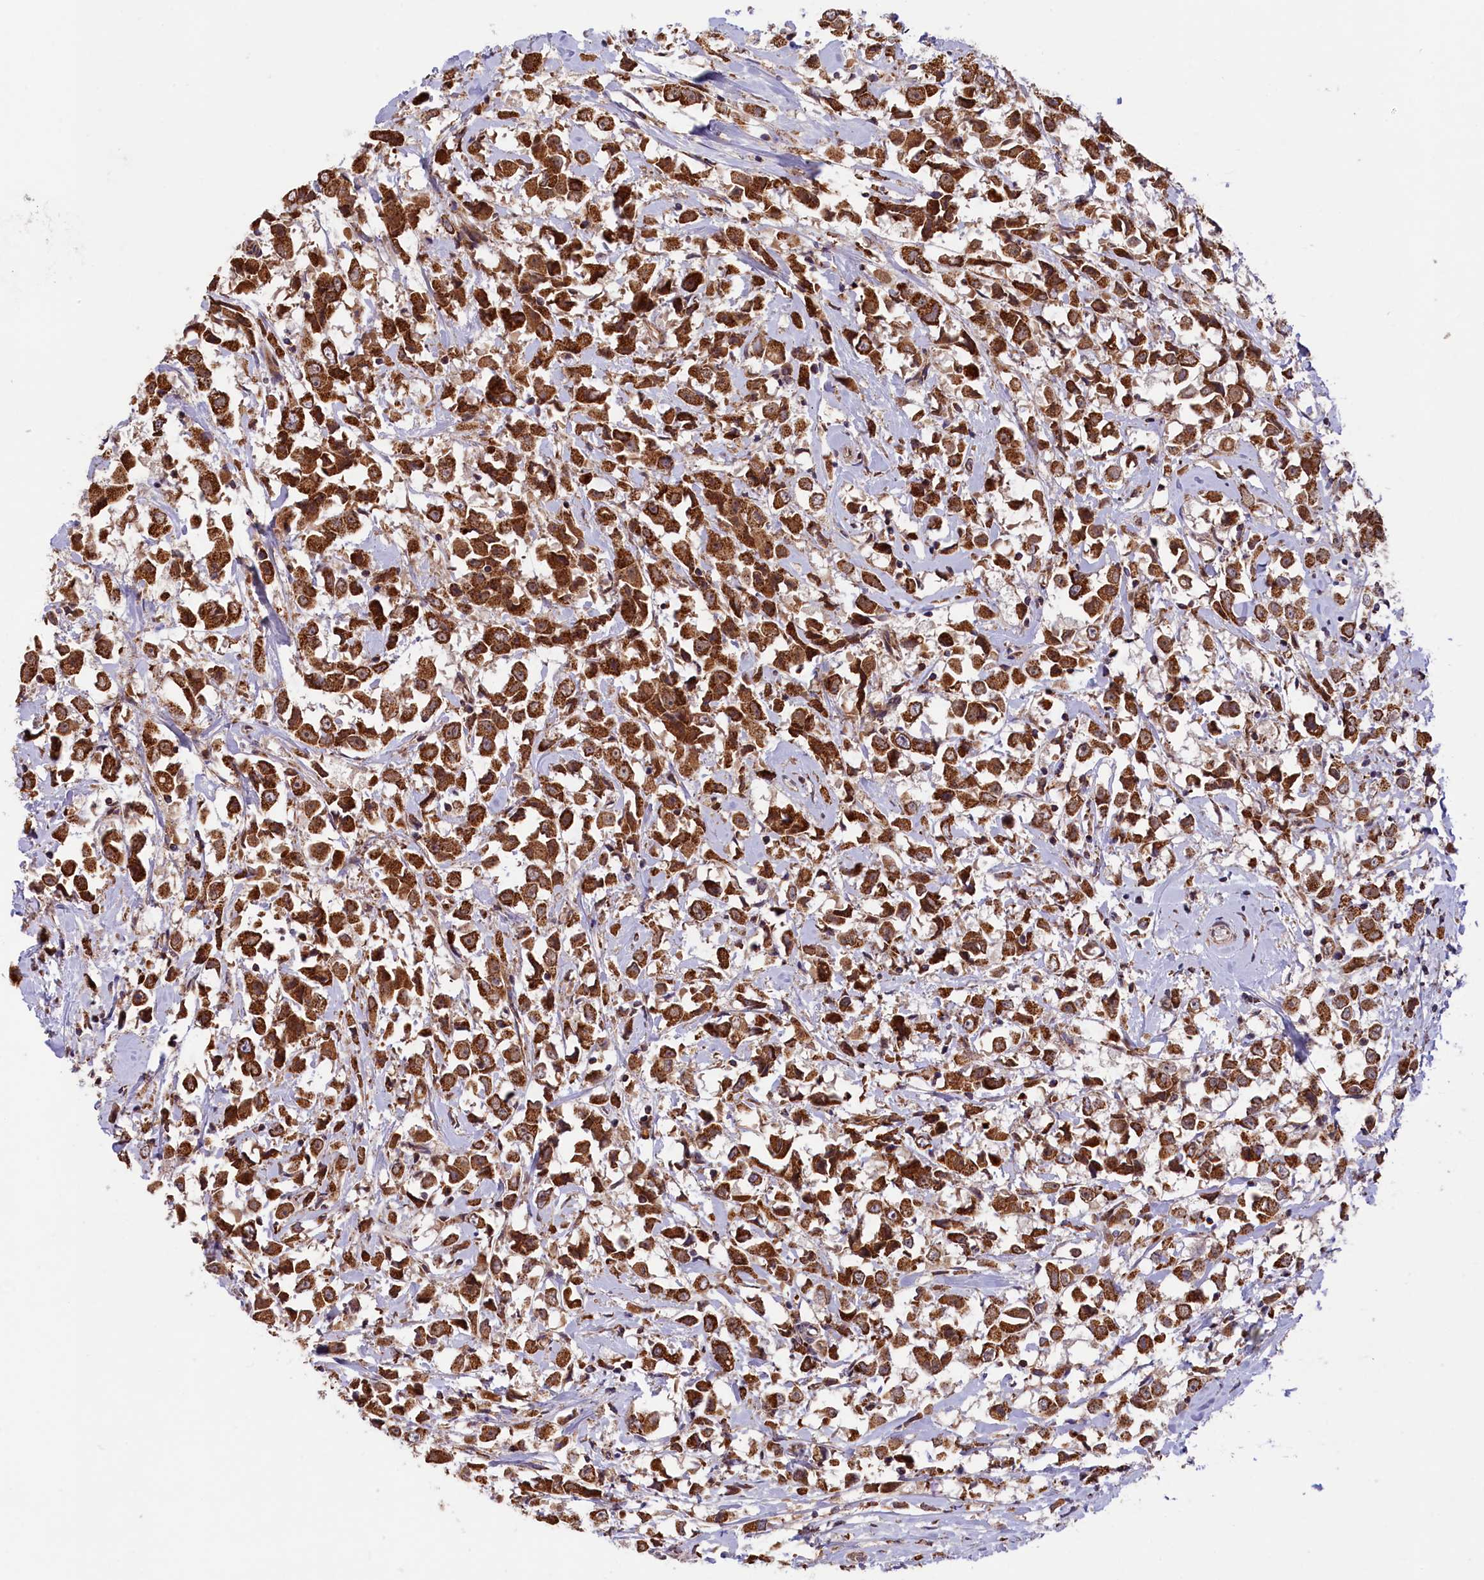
{"staining": {"intensity": "strong", "quantity": ">75%", "location": "cytoplasmic/membranous"}, "tissue": "breast cancer", "cell_type": "Tumor cells", "image_type": "cancer", "snomed": [{"axis": "morphology", "description": "Duct carcinoma"}, {"axis": "topography", "description": "Breast"}], "caption": "Immunohistochemical staining of breast cancer (invasive ductal carcinoma) exhibits high levels of strong cytoplasmic/membranous protein positivity in approximately >75% of tumor cells. Nuclei are stained in blue.", "gene": "DUS3L", "patient": {"sex": "female", "age": 61}}